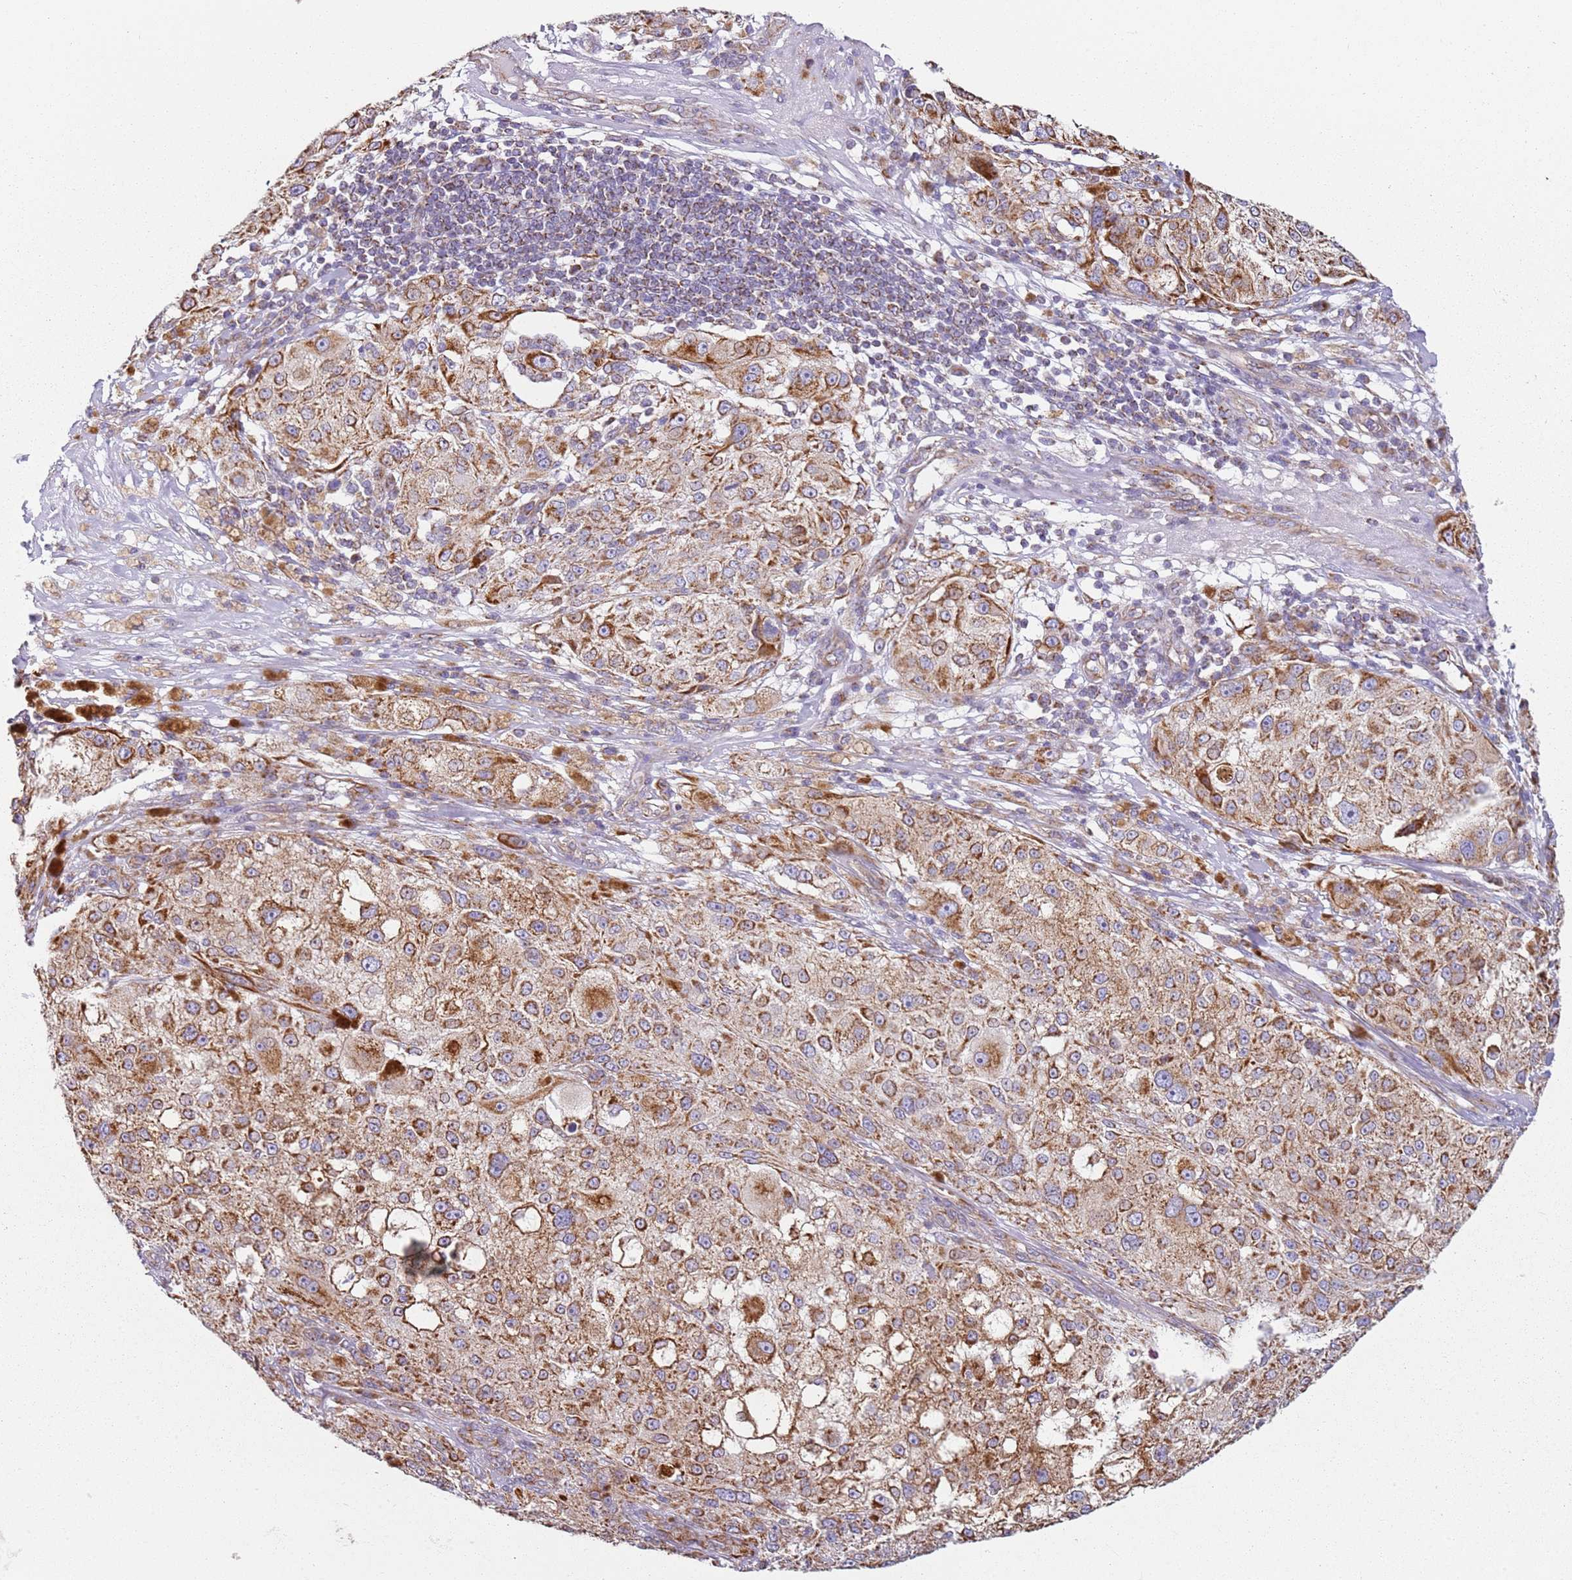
{"staining": {"intensity": "strong", "quantity": ">75%", "location": "cytoplasmic/membranous"}, "tissue": "melanoma", "cell_type": "Tumor cells", "image_type": "cancer", "snomed": [{"axis": "morphology", "description": "Necrosis, NOS"}, {"axis": "morphology", "description": "Malignant melanoma, NOS"}, {"axis": "topography", "description": "Skin"}], "caption": "Malignant melanoma stained with DAB (3,3'-diaminobenzidine) IHC exhibits high levels of strong cytoplasmic/membranous positivity in about >75% of tumor cells.", "gene": "ALS2", "patient": {"sex": "female", "age": 87}}